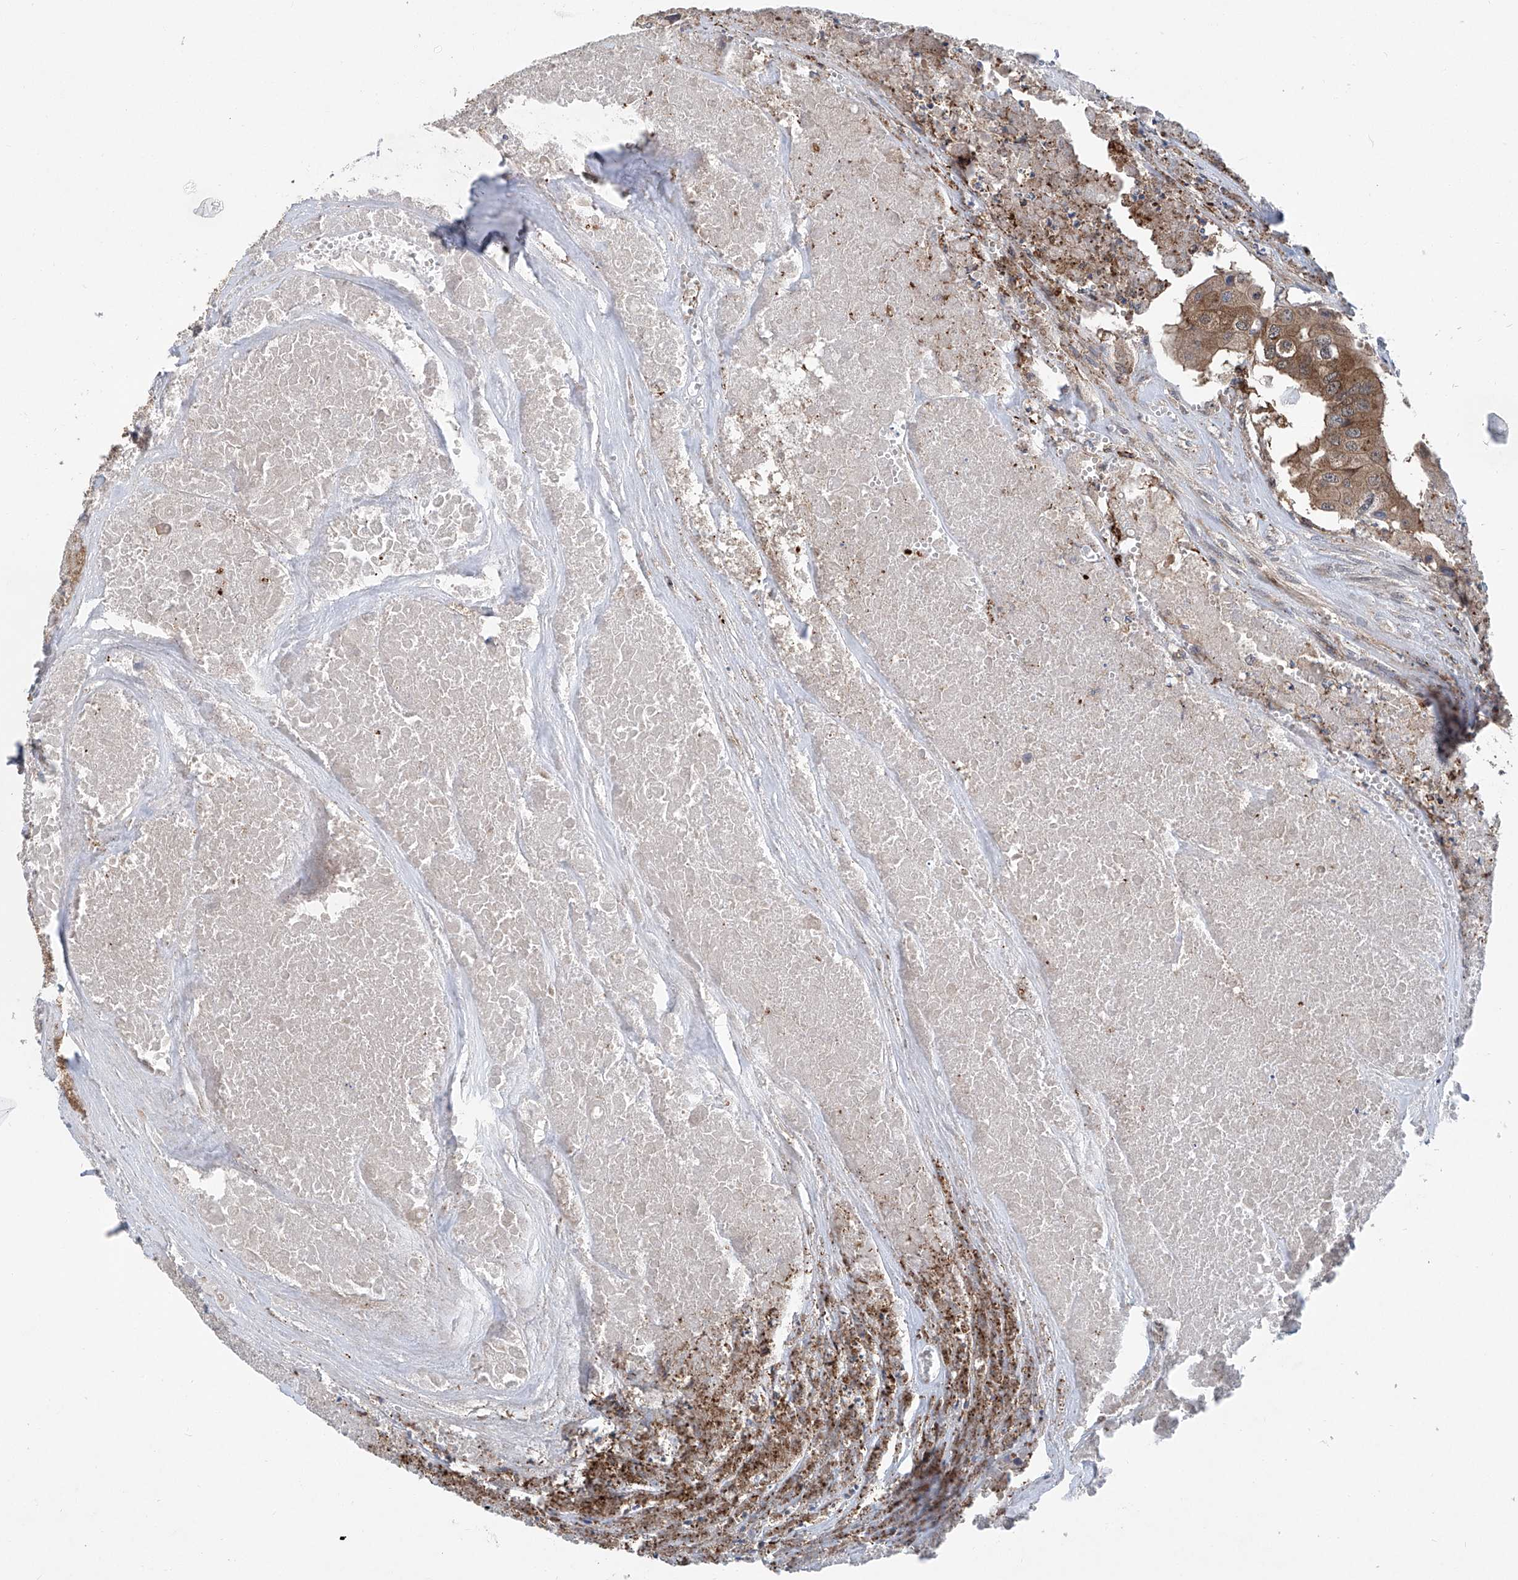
{"staining": {"intensity": "moderate", "quantity": ">75%", "location": "cytoplasmic/membranous"}, "tissue": "colorectal cancer", "cell_type": "Tumor cells", "image_type": "cancer", "snomed": [{"axis": "morphology", "description": "Adenocarcinoma, NOS"}, {"axis": "topography", "description": "Colon"}], "caption": "Brown immunohistochemical staining in adenocarcinoma (colorectal) exhibits moderate cytoplasmic/membranous staining in approximately >75% of tumor cells. (DAB (3,3'-diaminobenzidine) IHC with brightfield microscopy, high magnification).", "gene": "SMAP1", "patient": {"sex": "male", "age": 77}}